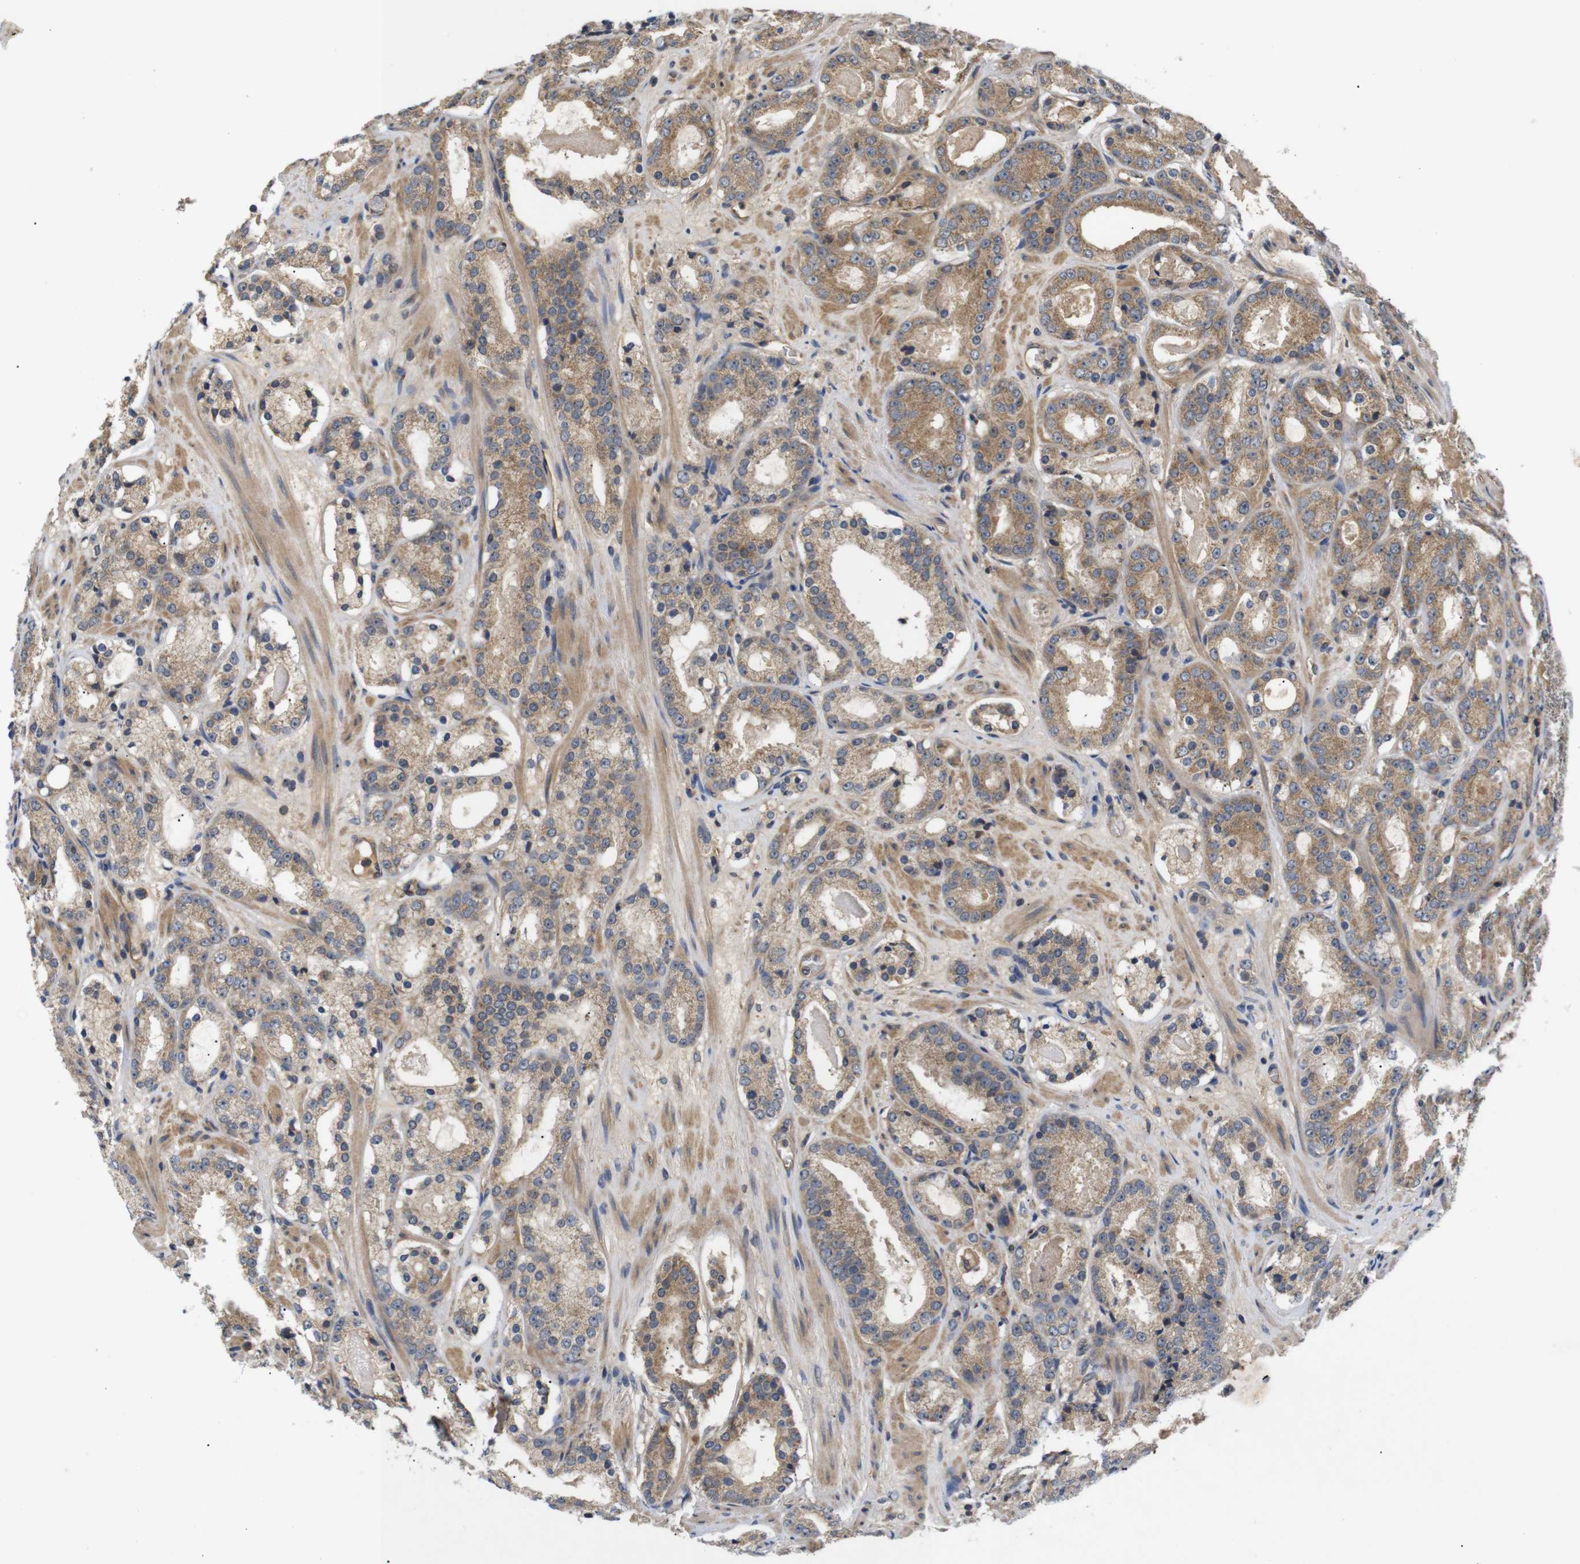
{"staining": {"intensity": "moderate", "quantity": ">75%", "location": "cytoplasmic/membranous"}, "tissue": "prostate cancer", "cell_type": "Tumor cells", "image_type": "cancer", "snomed": [{"axis": "morphology", "description": "Adenocarcinoma, Low grade"}, {"axis": "topography", "description": "Prostate"}], "caption": "An IHC histopathology image of neoplastic tissue is shown. Protein staining in brown shows moderate cytoplasmic/membranous positivity in low-grade adenocarcinoma (prostate) within tumor cells.", "gene": "RIPK1", "patient": {"sex": "male", "age": 69}}